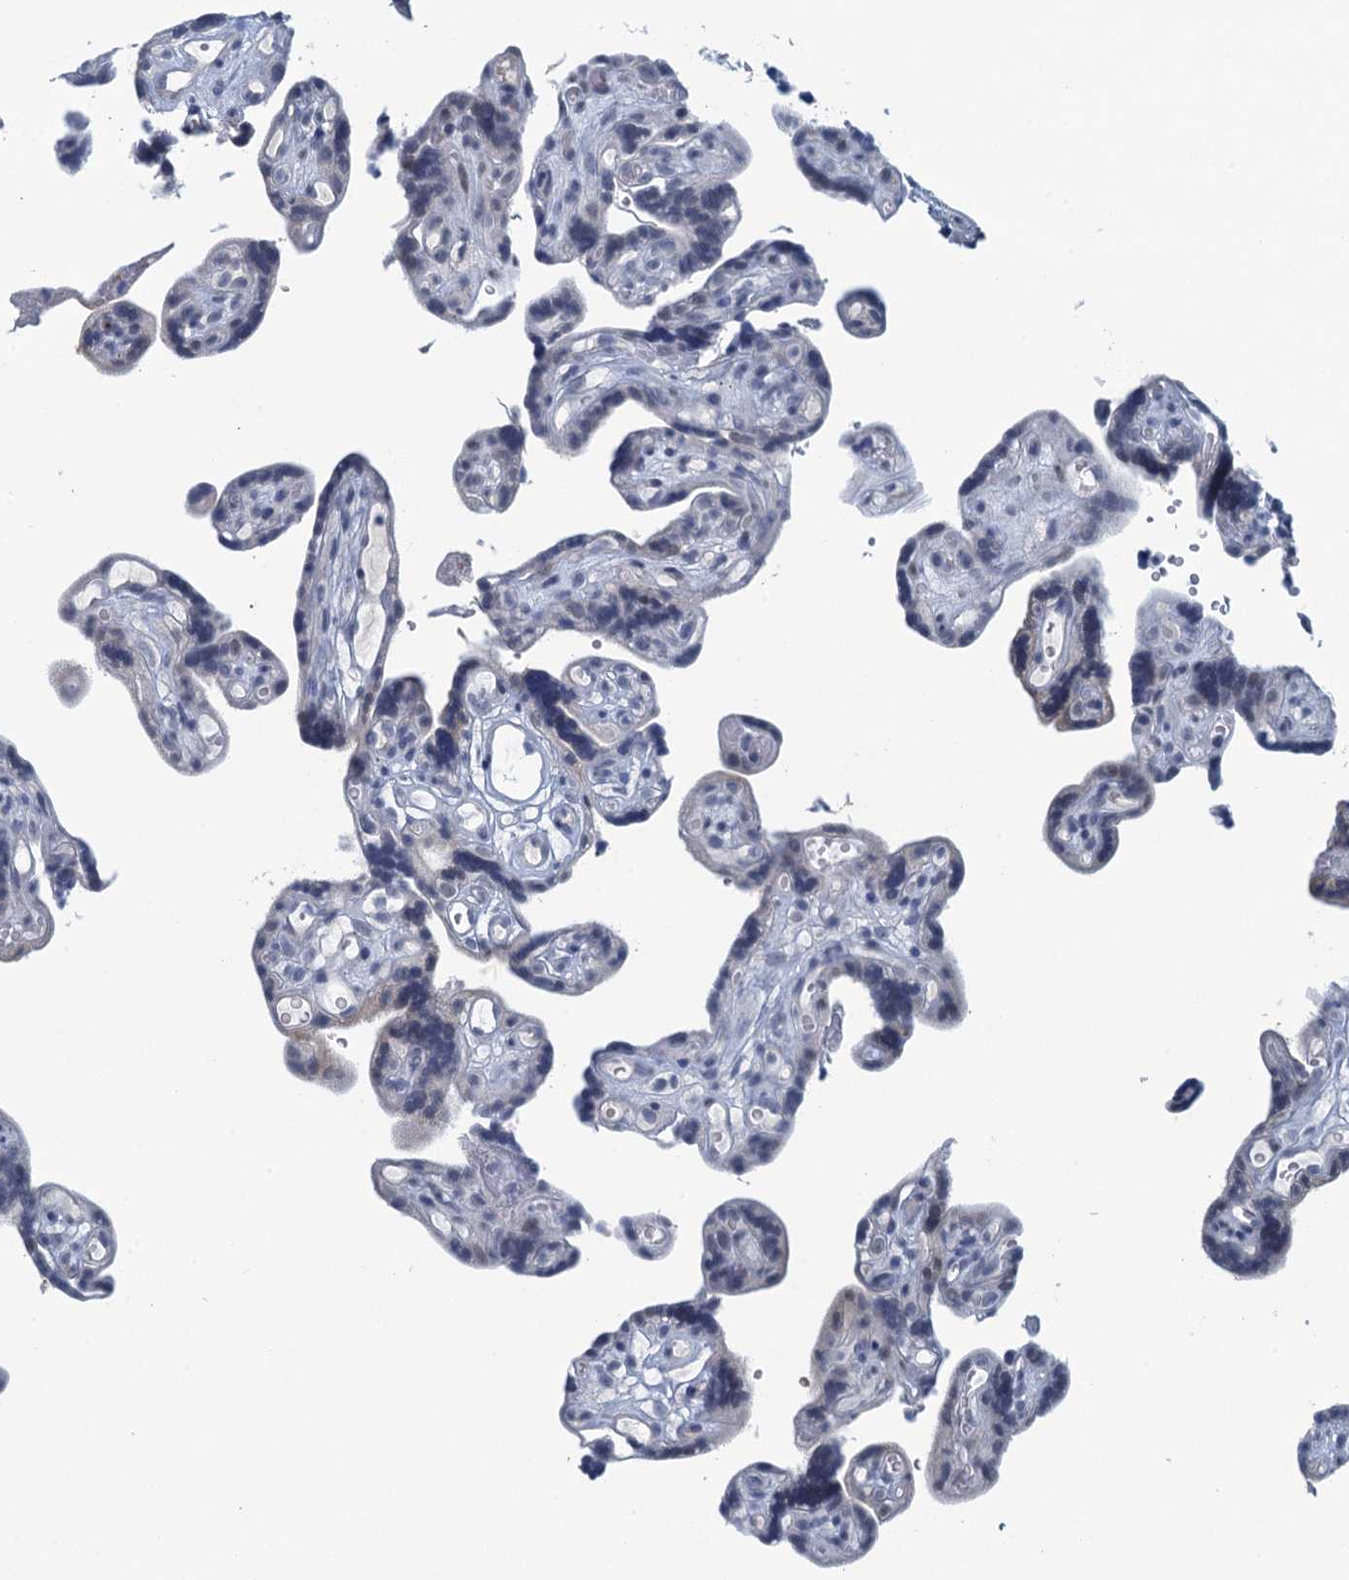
{"staining": {"intensity": "negative", "quantity": "none", "location": "none"}, "tissue": "placenta", "cell_type": "Decidual cells", "image_type": "normal", "snomed": [{"axis": "morphology", "description": "Normal tissue, NOS"}, {"axis": "topography", "description": "Placenta"}], "caption": "IHC of unremarkable human placenta reveals no staining in decidual cells.", "gene": "C16orf95", "patient": {"sex": "female", "age": 30}}